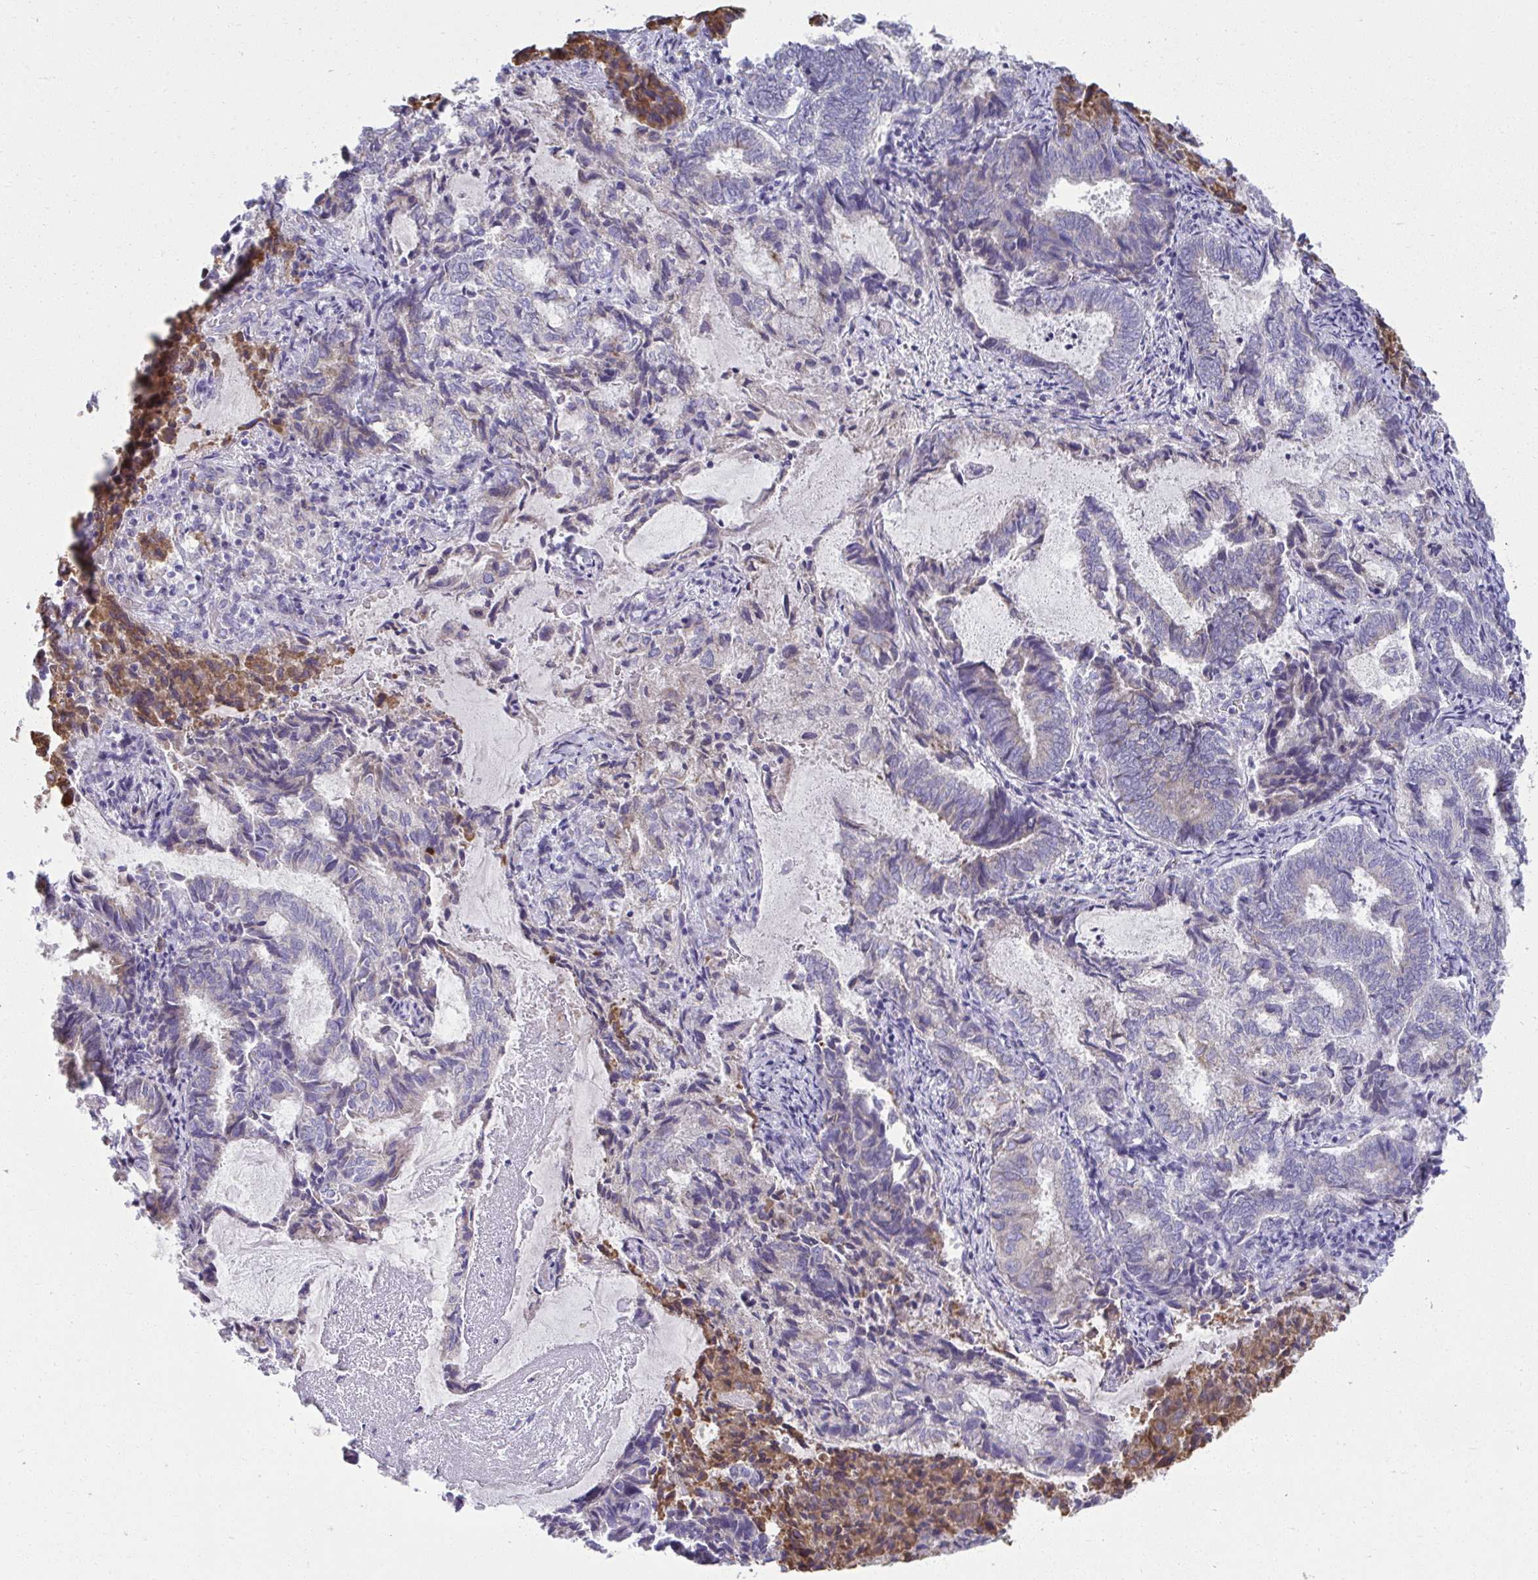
{"staining": {"intensity": "moderate", "quantity": "25%-75%", "location": "cytoplasmic/membranous"}, "tissue": "endometrial cancer", "cell_type": "Tumor cells", "image_type": "cancer", "snomed": [{"axis": "morphology", "description": "Adenocarcinoma, NOS"}, {"axis": "topography", "description": "Endometrium"}], "caption": "Human endometrial cancer stained with a protein marker shows moderate staining in tumor cells.", "gene": "FASLG", "patient": {"sex": "female", "age": 80}}